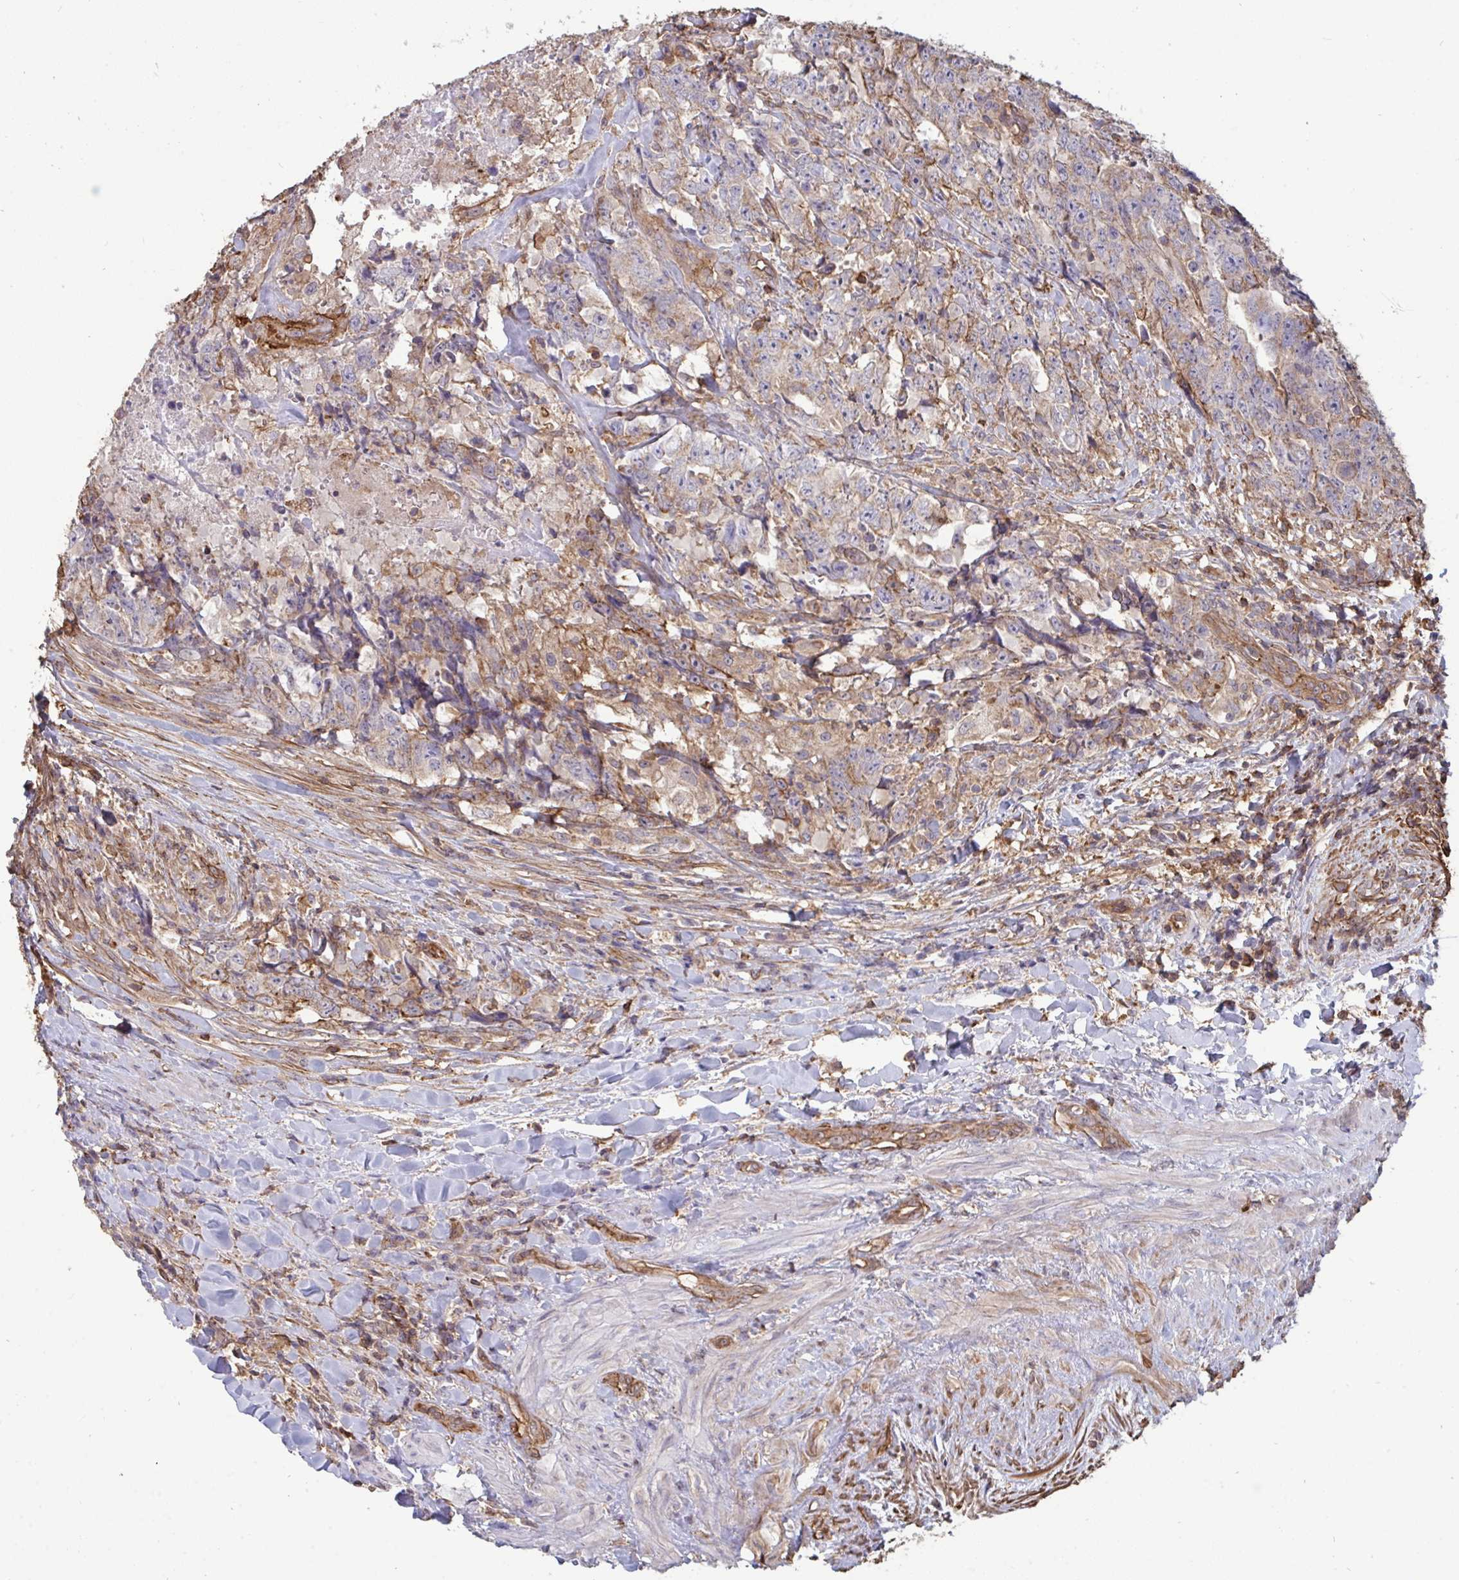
{"staining": {"intensity": "weak", "quantity": "25%-75%", "location": "cytoplasmic/membranous"}, "tissue": "testis cancer", "cell_type": "Tumor cells", "image_type": "cancer", "snomed": [{"axis": "morphology", "description": "Carcinoma, Embryonal, NOS"}, {"axis": "topography", "description": "Testis"}], "caption": "Testis cancer (embryonal carcinoma) tissue reveals weak cytoplasmic/membranous expression in about 25%-75% of tumor cells", "gene": "ISCU", "patient": {"sex": "male", "age": 24}}